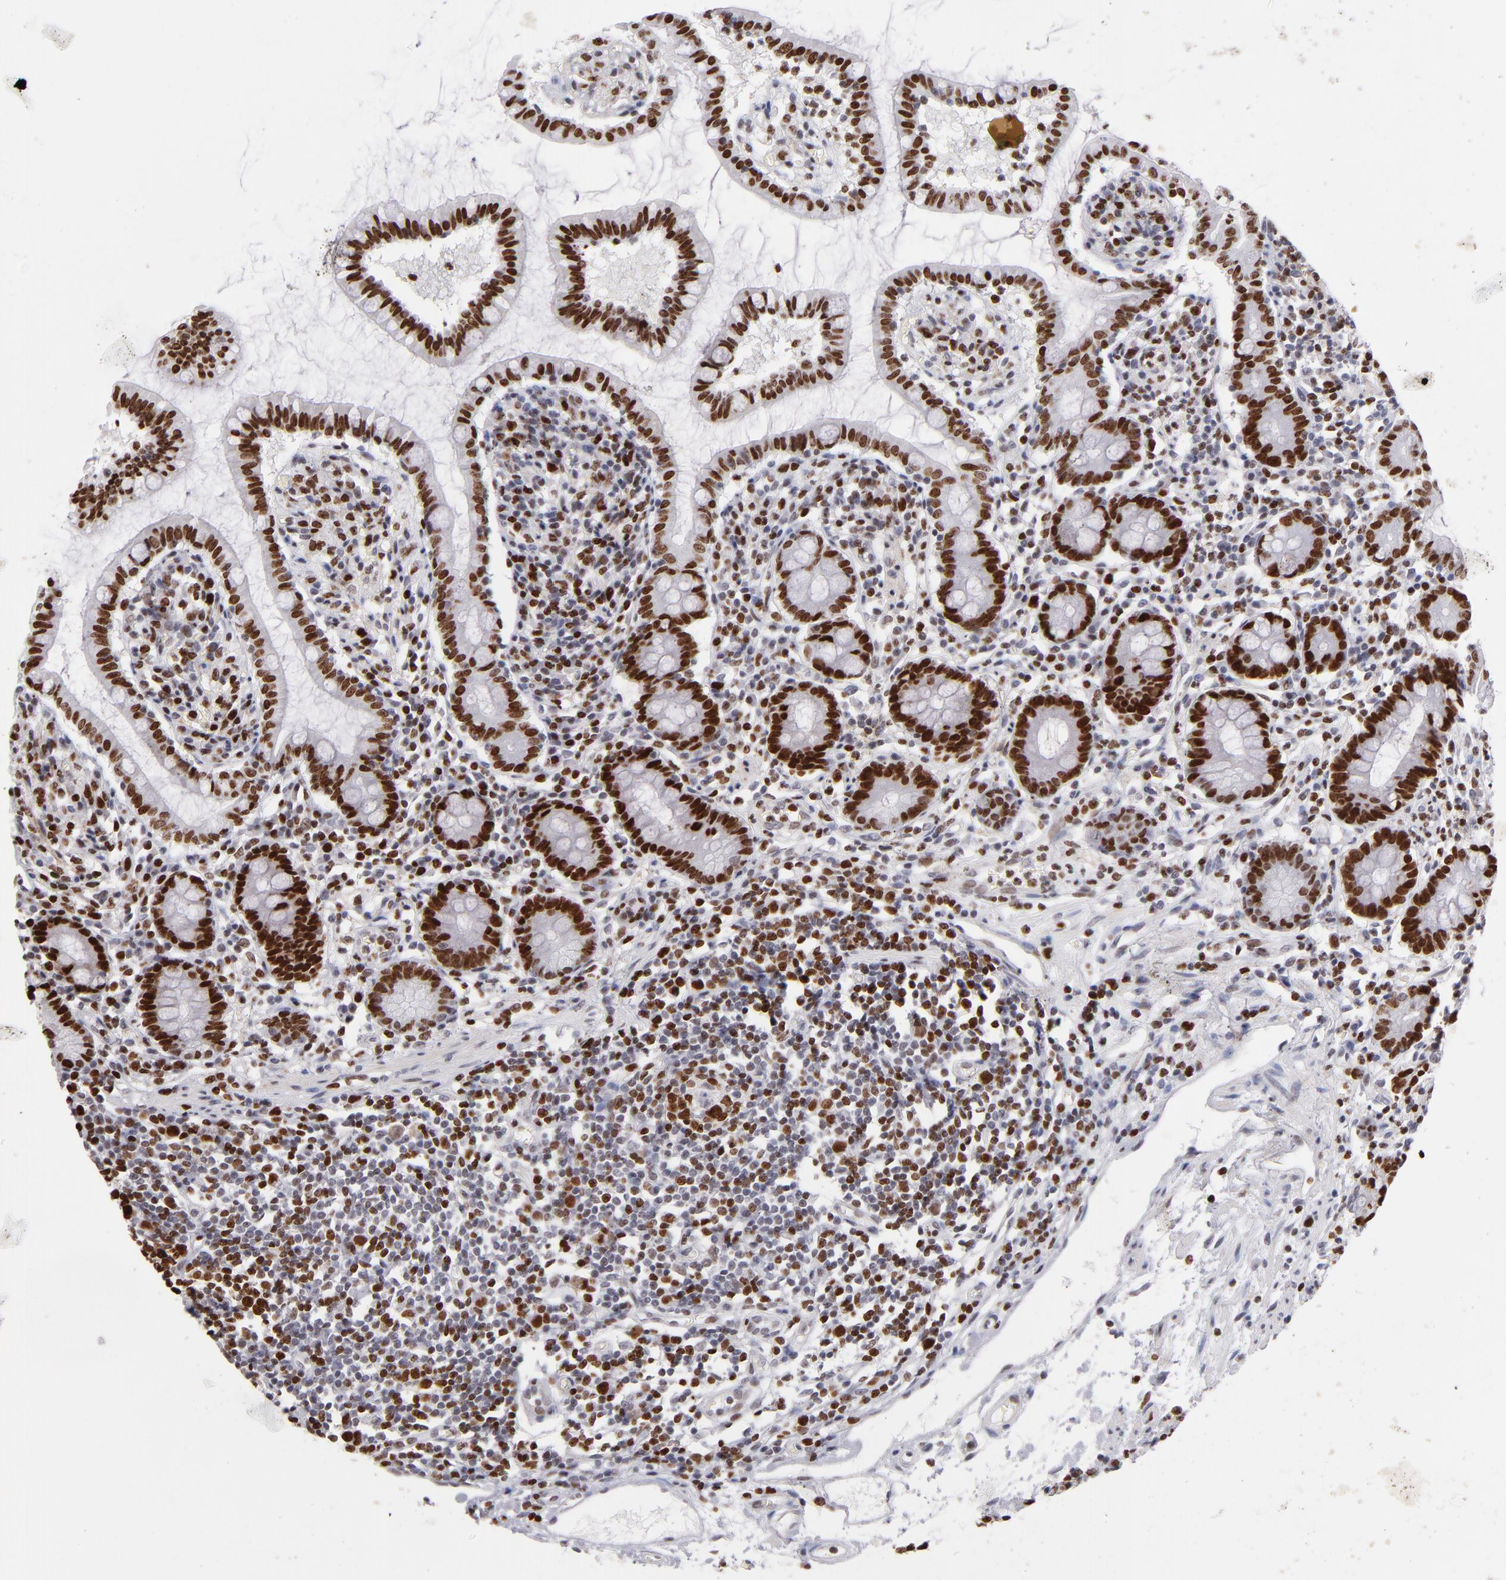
{"staining": {"intensity": "strong", "quantity": ">75%", "location": "nuclear"}, "tissue": "small intestine", "cell_type": "Glandular cells", "image_type": "normal", "snomed": [{"axis": "morphology", "description": "Normal tissue, NOS"}, {"axis": "topography", "description": "Small intestine"}], "caption": "Glandular cells show high levels of strong nuclear positivity in approximately >75% of cells in benign small intestine. The staining was performed using DAB, with brown indicating positive protein expression. Nuclei are stained blue with hematoxylin.", "gene": "POLA1", "patient": {"sex": "female", "age": 61}}